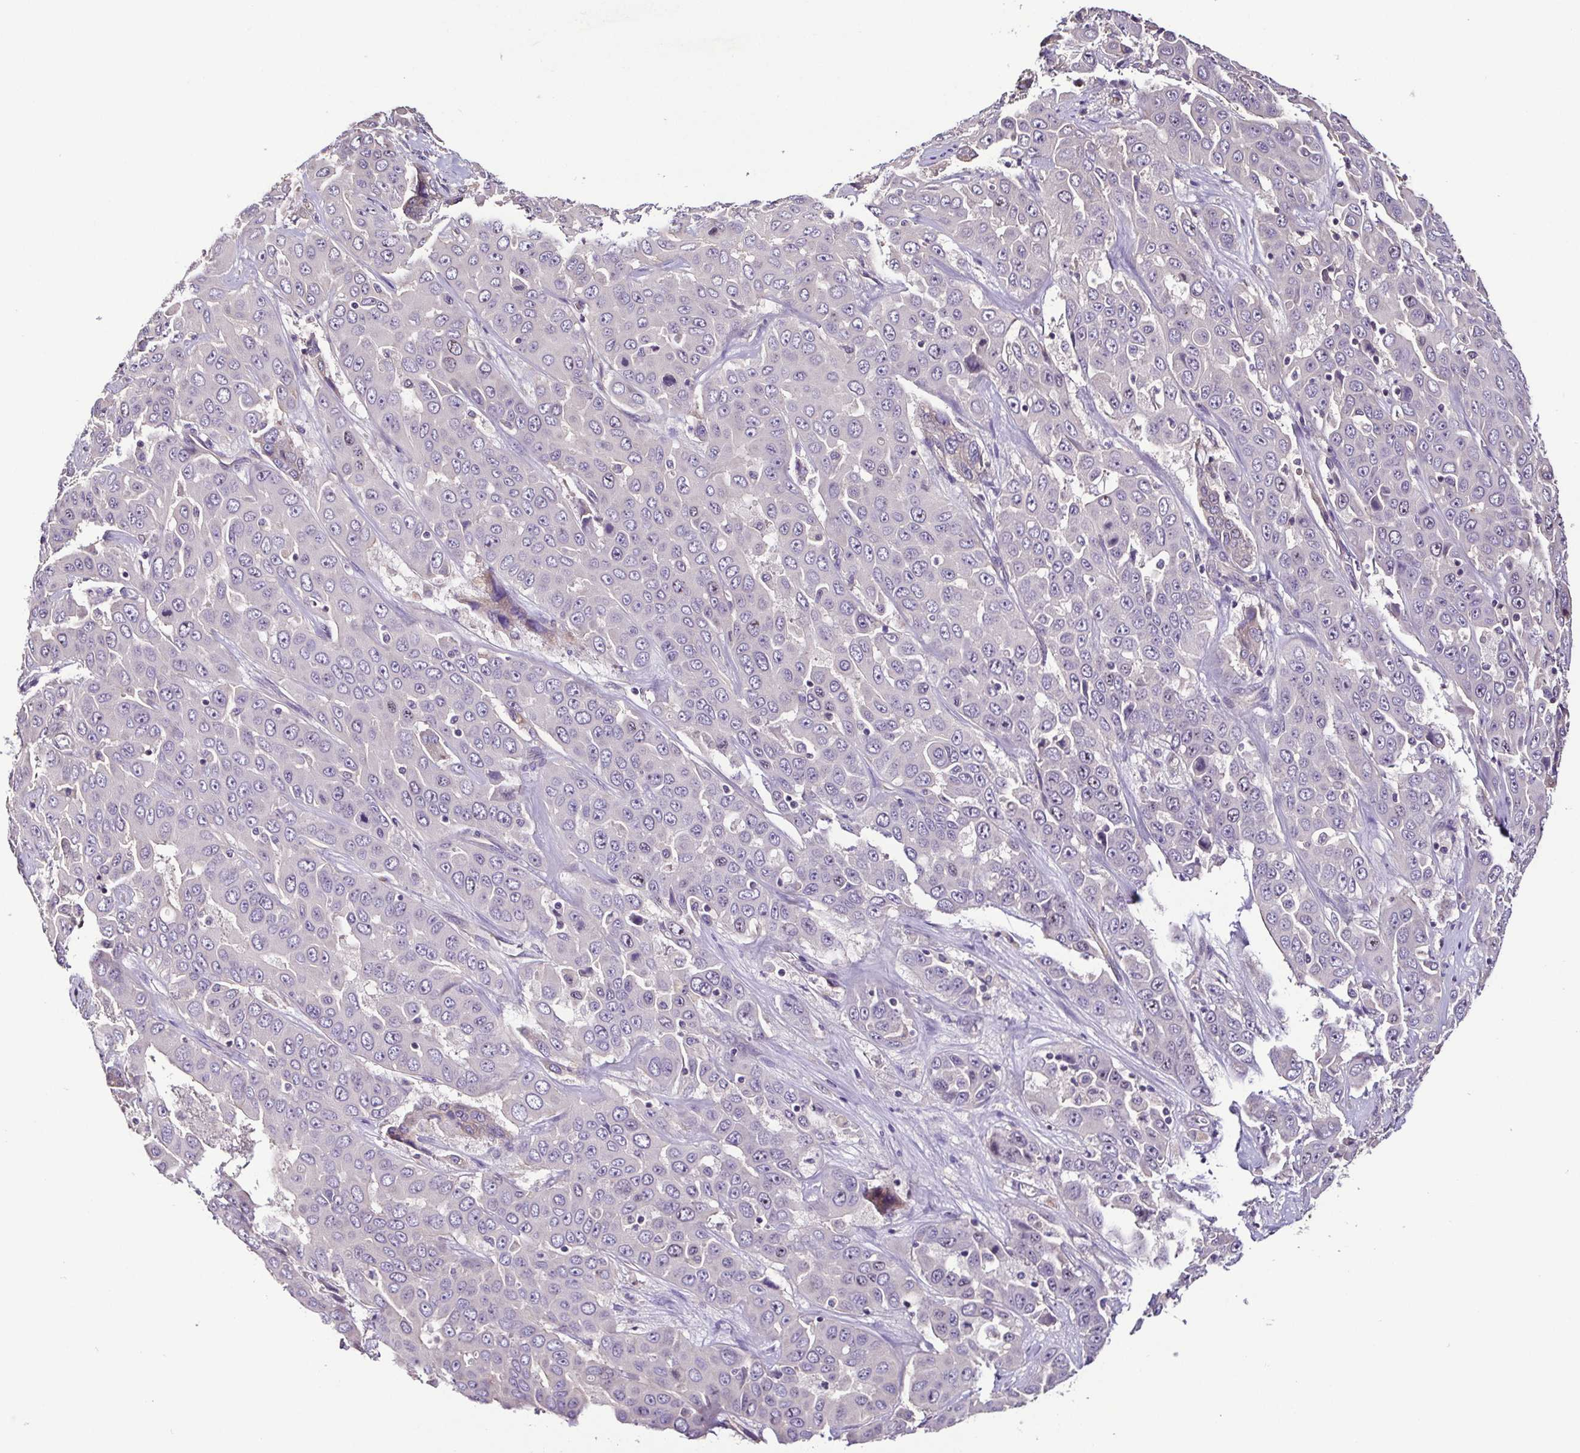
{"staining": {"intensity": "negative", "quantity": "none", "location": "none"}, "tissue": "liver cancer", "cell_type": "Tumor cells", "image_type": "cancer", "snomed": [{"axis": "morphology", "description": "Cholangiocarcinoma"}, {"axis": "topography", "description": "Liver"}], "caption": "Tumor cells are negative for brown protein staining in liver cancer (cholangiocarcinoma).", "gene": "LMOD2", "patient": {"sex": "female", "age": 52}}